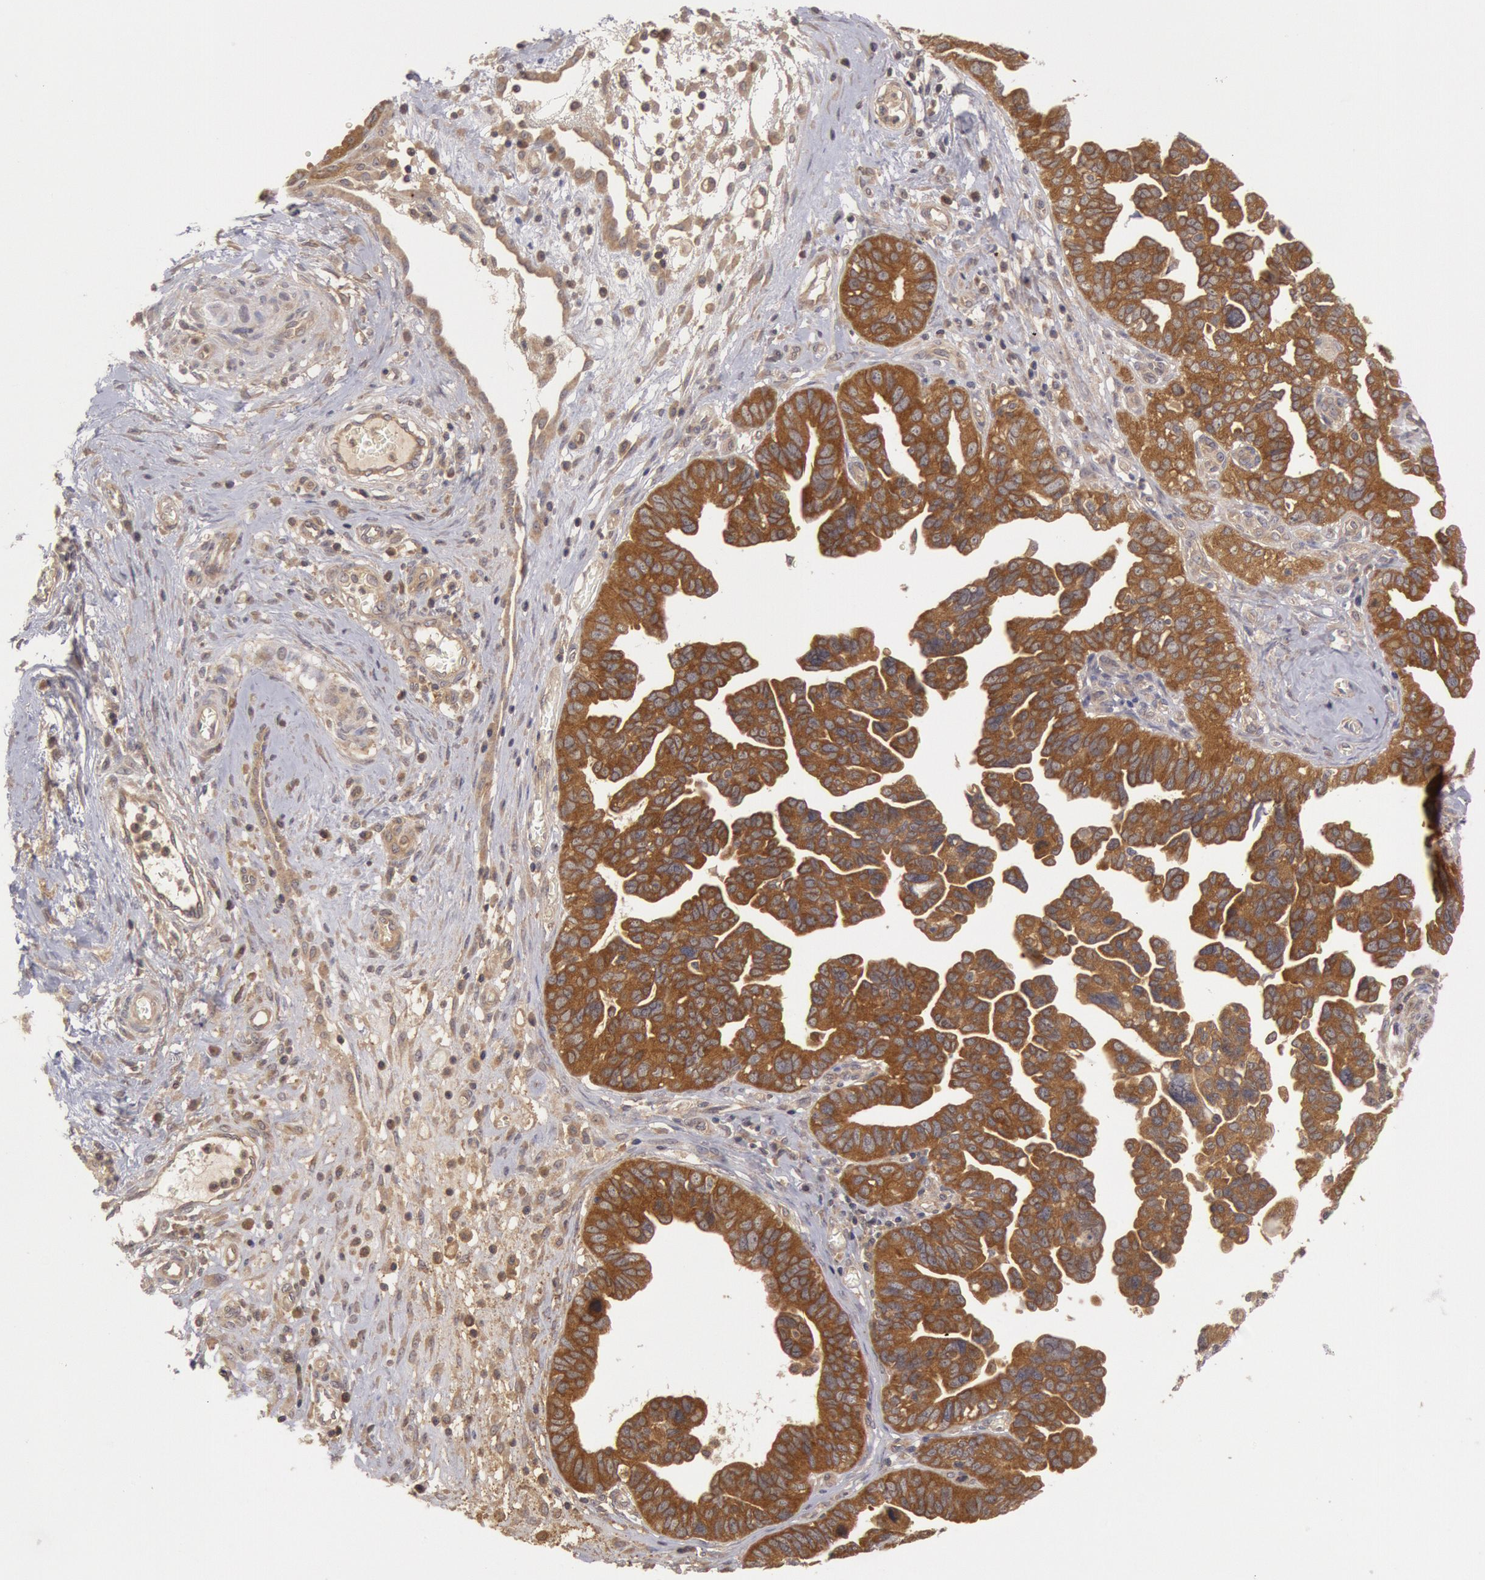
{"staining": {"intensity": "strong", "quantity": ">75%", "location": "cytoplasmic/membranous"}, "tissue": "ovarian cancer", "cell_type": "Tumor cells", "image_type": "cancer", "snomed": [{"axis": "morphology", "description": "Cystadenocarcinoma, serous, NOS"}, {"axis": "topography", "description": "Ovary"}], "caption": "Immunohistochemical staining of ovarian serous cystadenocarcinoma reveals strong cytoplasmic/membranous protein positivity in approximately >75% of tumor cells.", "gene": "BRAF", "patient": {"sex": "female", "age": 64}}